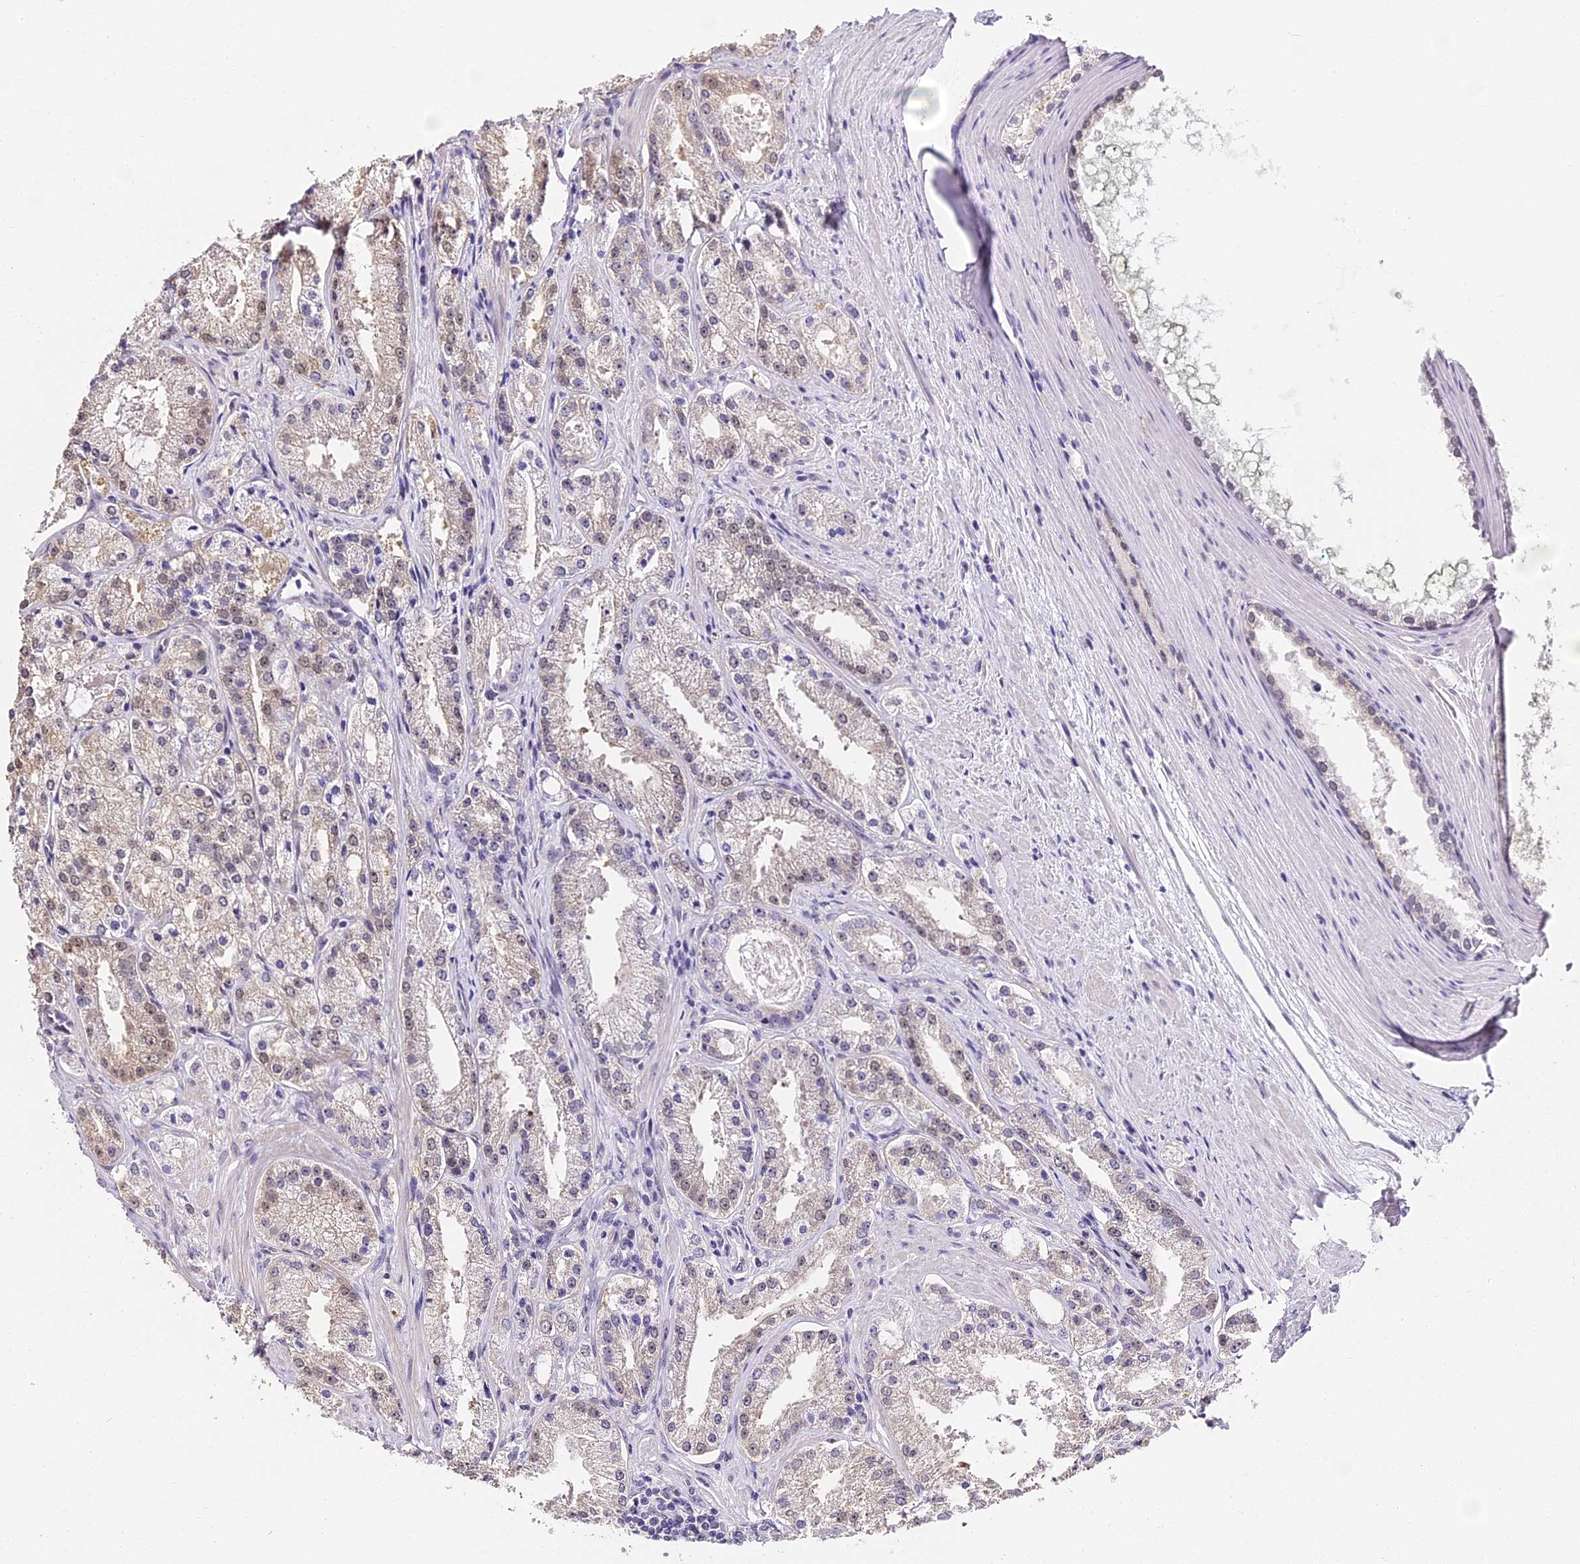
{"staining": {"intensity": "weak", "quantity": "25%-75%", "location": "nuclear"}, "tissue": "prostate cancer", "cell_type": "Tumor cells", "image_type": "cancer", "snomed": [{"axis": "morphology", "description": "Adenocarcinoma, Low grade"}, {"axis": "topography", "description": "Prostate"}], "caption": "Immunohistochemical staining of prostate cancer demonstrates weak nuclear protein expression in approximately 25%-75% of tumor cells.", "gene": "ABHD14A-ACY1", "patient": {"sex": "male", "age": 69}}